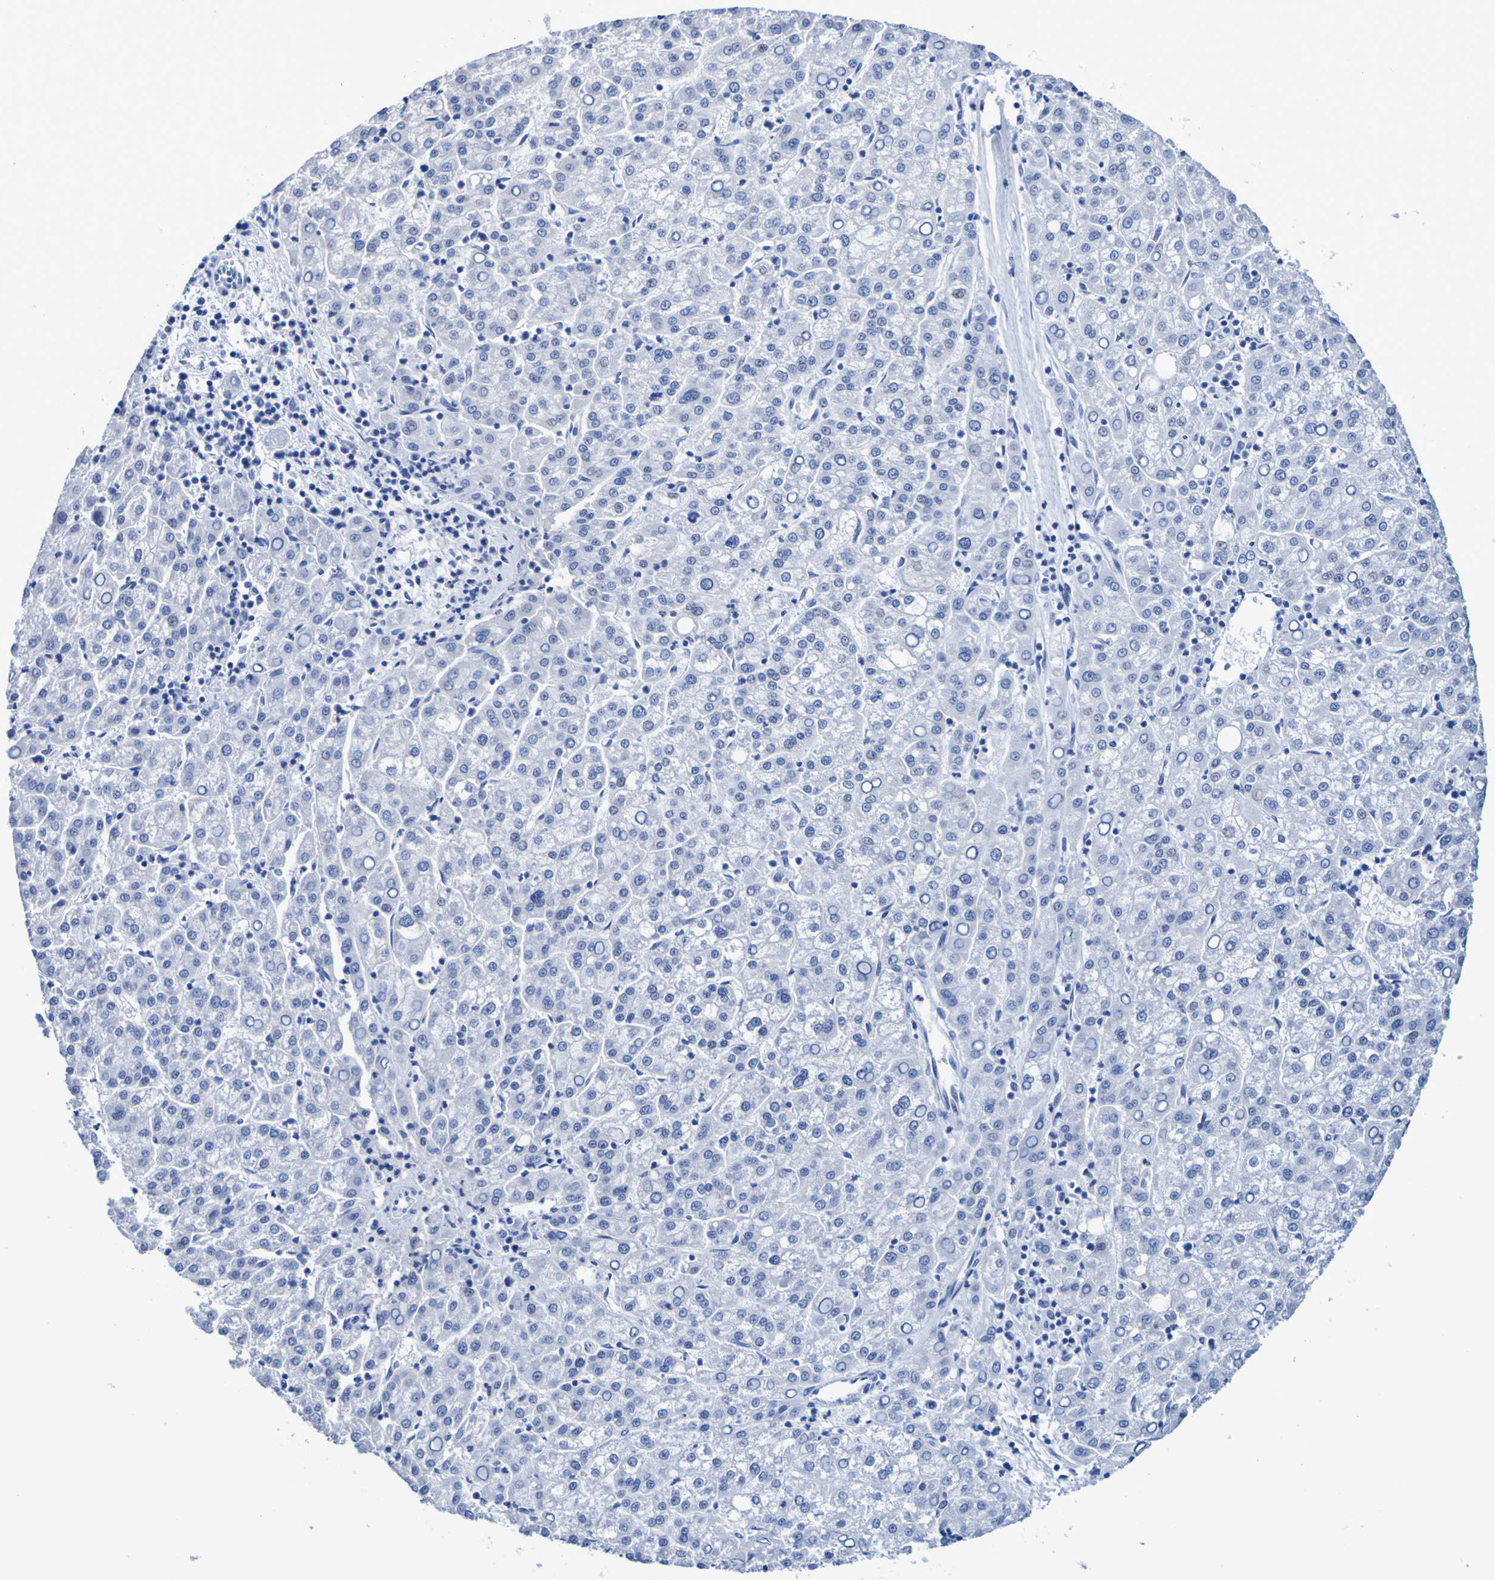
{"staining": {"intensity": "negative", "quantity": "none", "location": "none"}, "tissue": "liver cancer", "cell_type": "Tumor cells", "image_type": "cancer", "snomed": [{"axis": "morphology", "description": "Carcinoma, Hepatocellular, NOS"}, {"axis": "topography", "description": "Liver"}], "caption": "This is an immunohistochemistry image of human hepatocellular carcinoma (liver). There is no staining in tumor cells.", "gene": "DPEP1", "patient": {"sex": "female", "age": 58}}